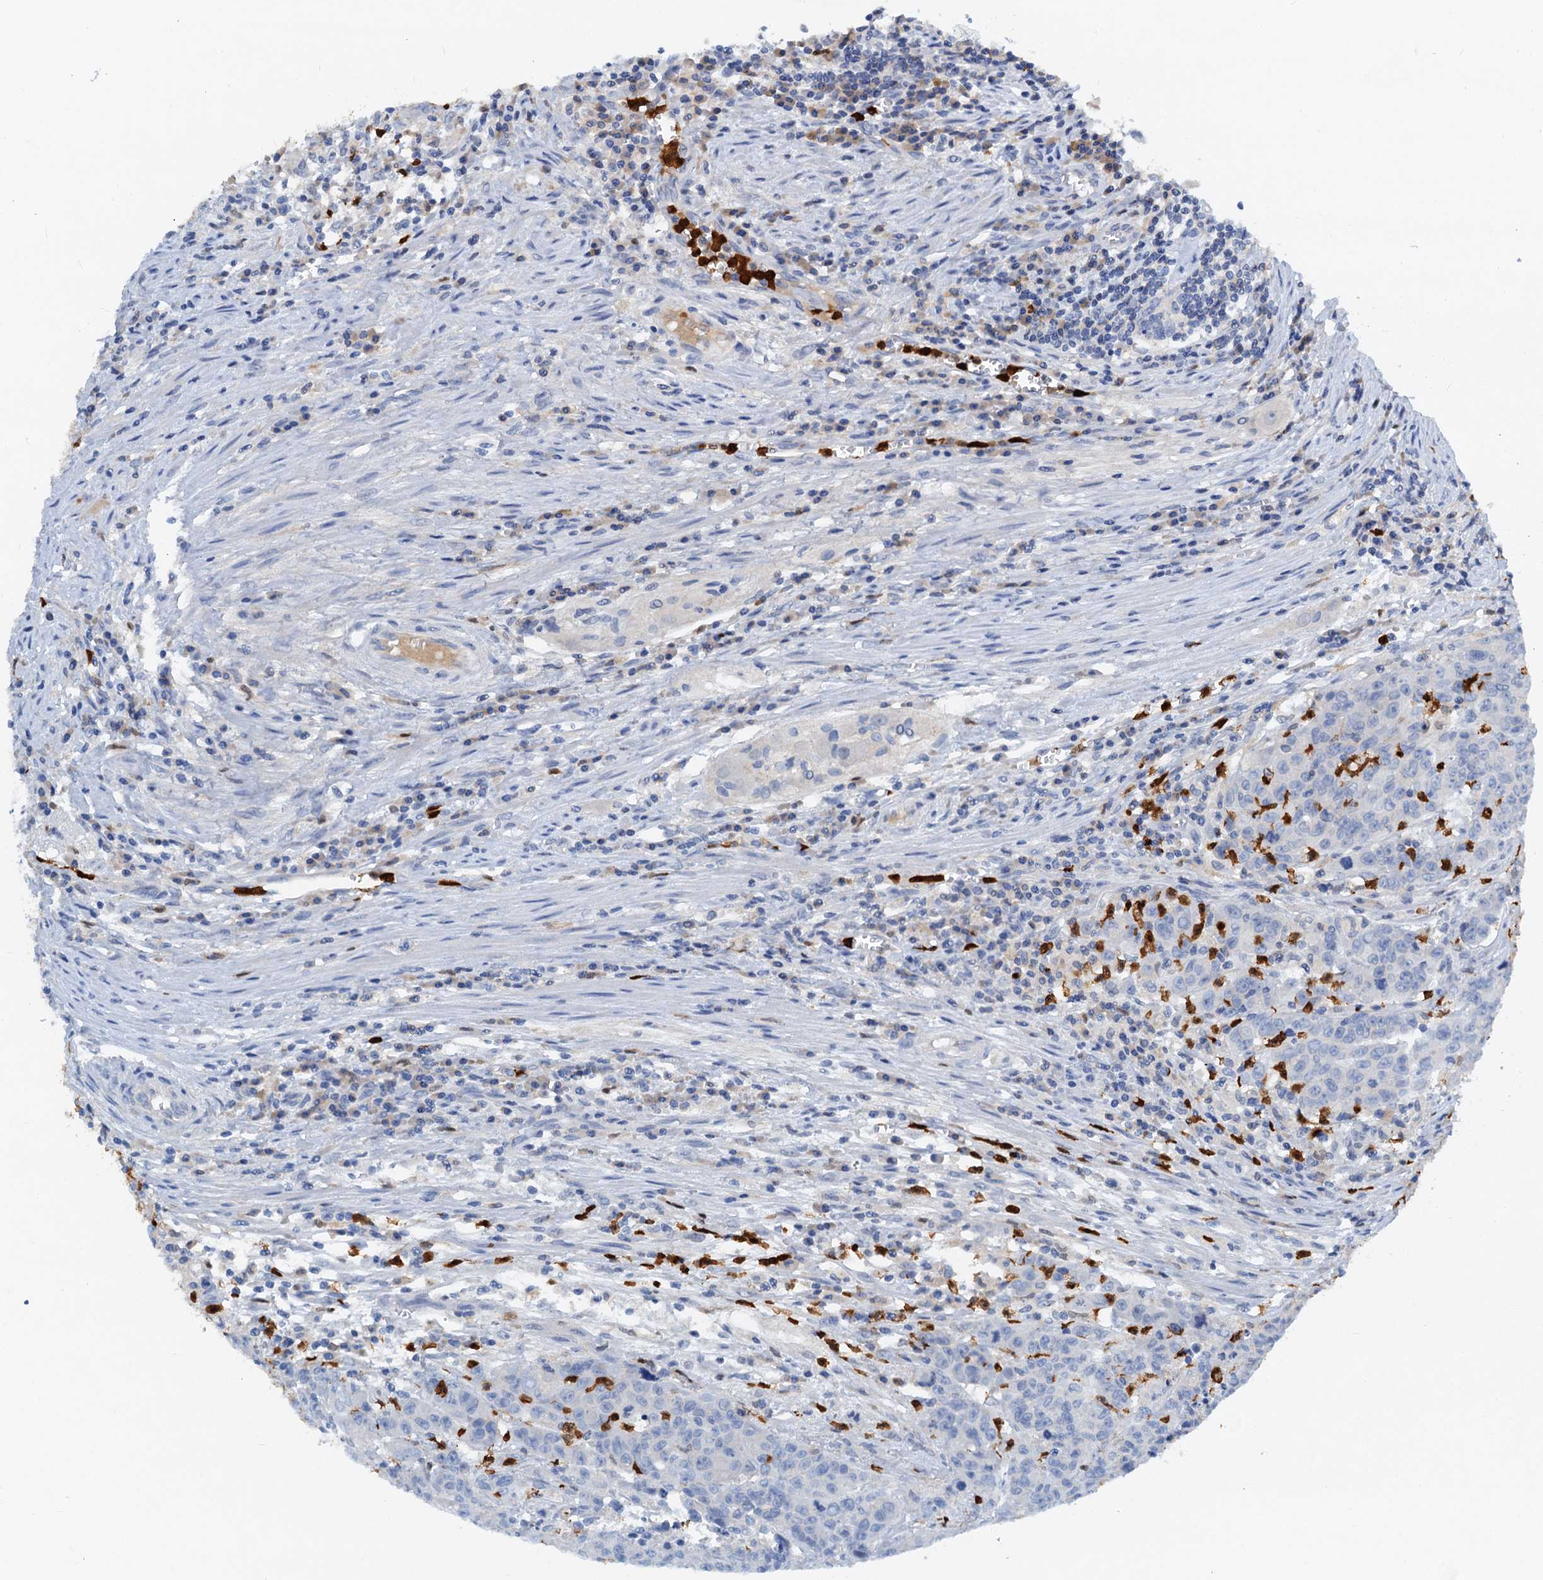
{"staining": {"intensity": "negative", "quantity": "none", "location": "none"}, "tissue": "colorectal cancer", "cell_type": "Tumor cells", "image_type": "cancer", "snomed": [{"axis": "morphology", "description": "Adenocarcinoma, NOS"}, {"axis": "topography", "description": "Colon"}], "caption": "This micrograph is of colorectal adenocarcinoma stained with immunohistochemistry (IHC) to label a protein in brown with the nuclei are counter-stained blue. There is no staining in tumor cells.", "gene": "OTOA", "patient": {"sex": "male", "age": 62}}